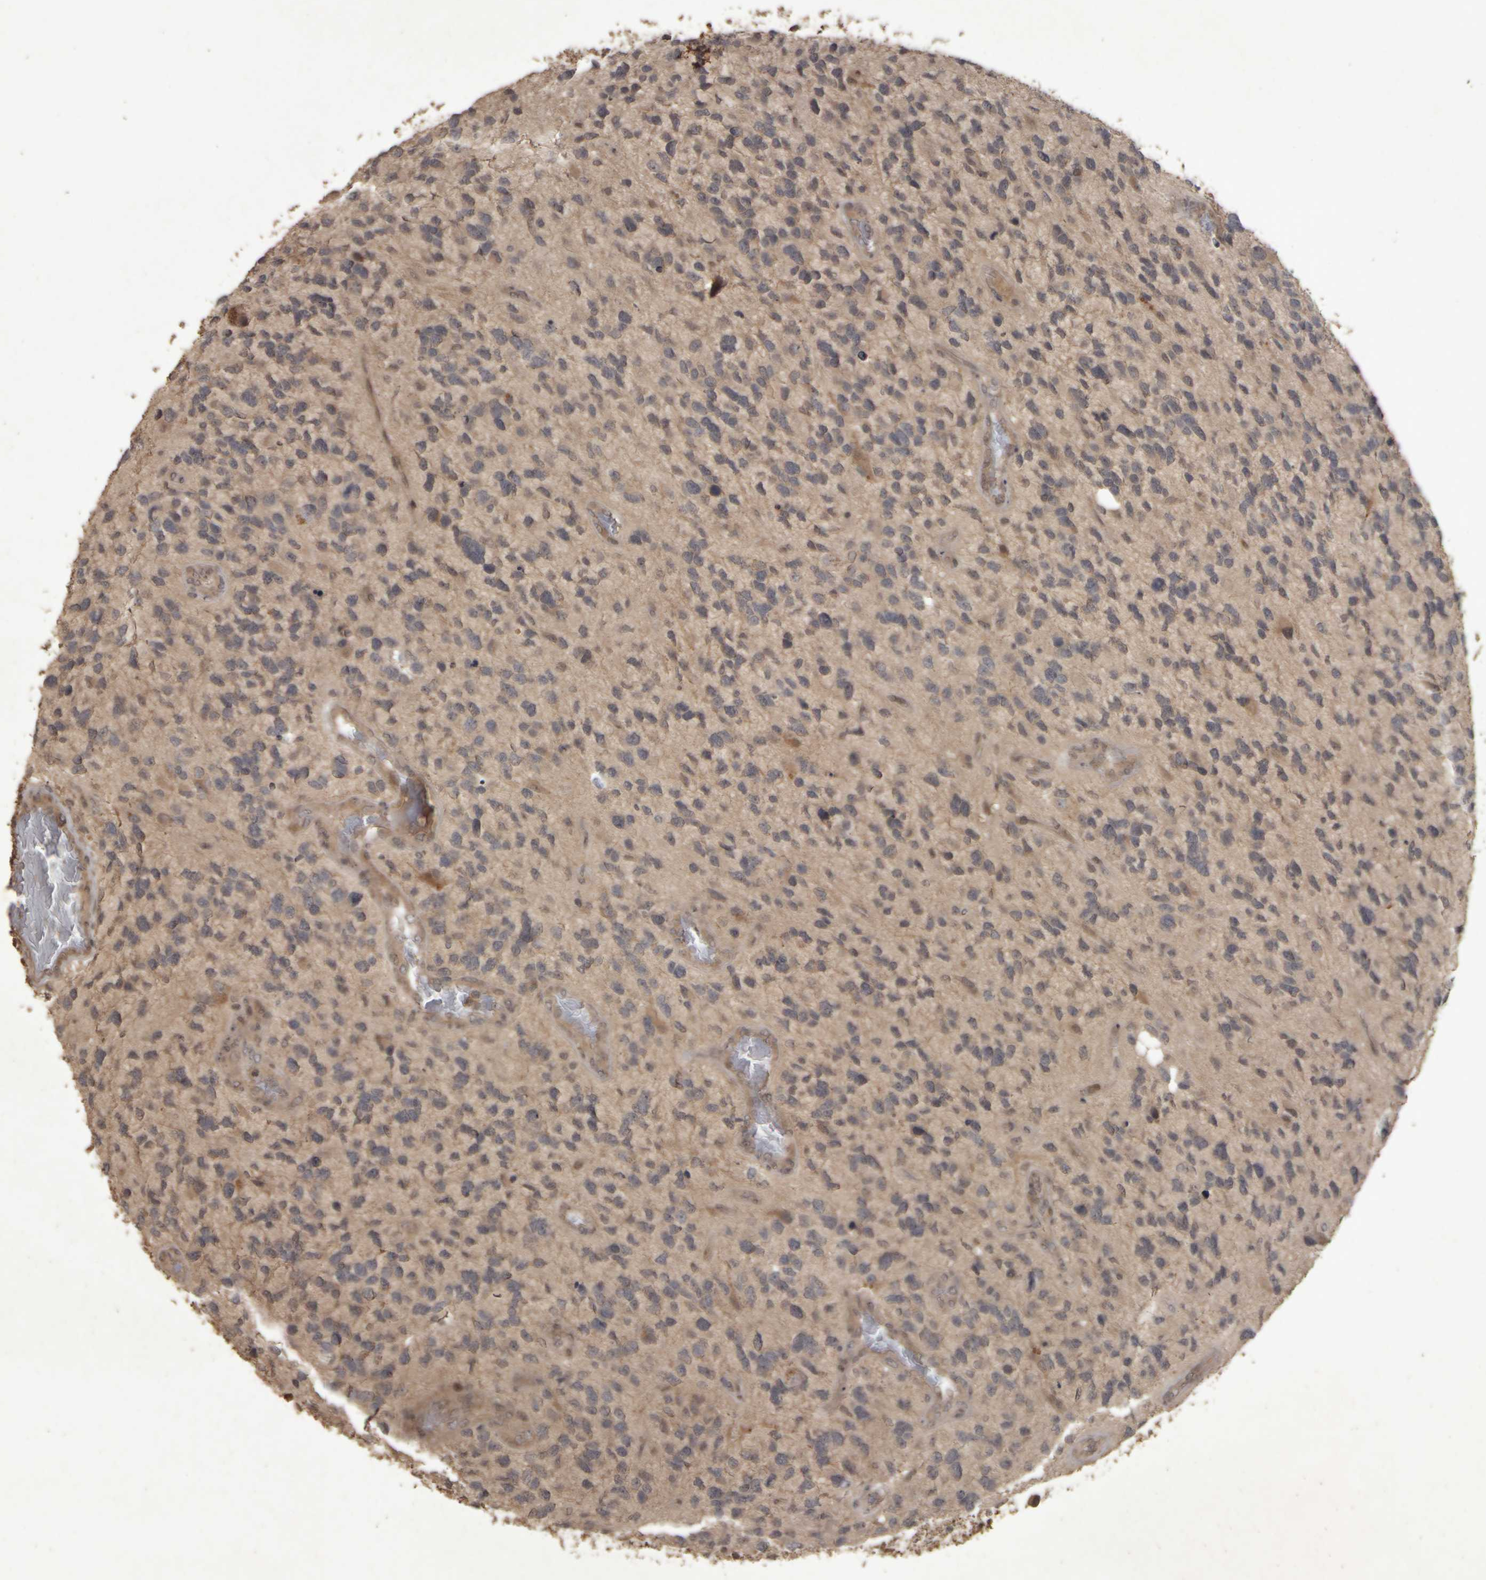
{"staining": {"intensity": "negative", "quantity": "none", "location": "none"}, "tissue": "glioma", "cell_type": "Tumor cells", "image_type": "cancer", "snomed": [{"axis": "morphology", "description": "Glioma, malignant, High grade"}, {"axis": "topography", "description": "Brain"}], "caption": "An immunohistochemistry (IHC) image of glioma is shown. There is no staining in tumor cells of glioma.", "gene": "ACO1", "patient": {"sex": "female", "age": 58}}